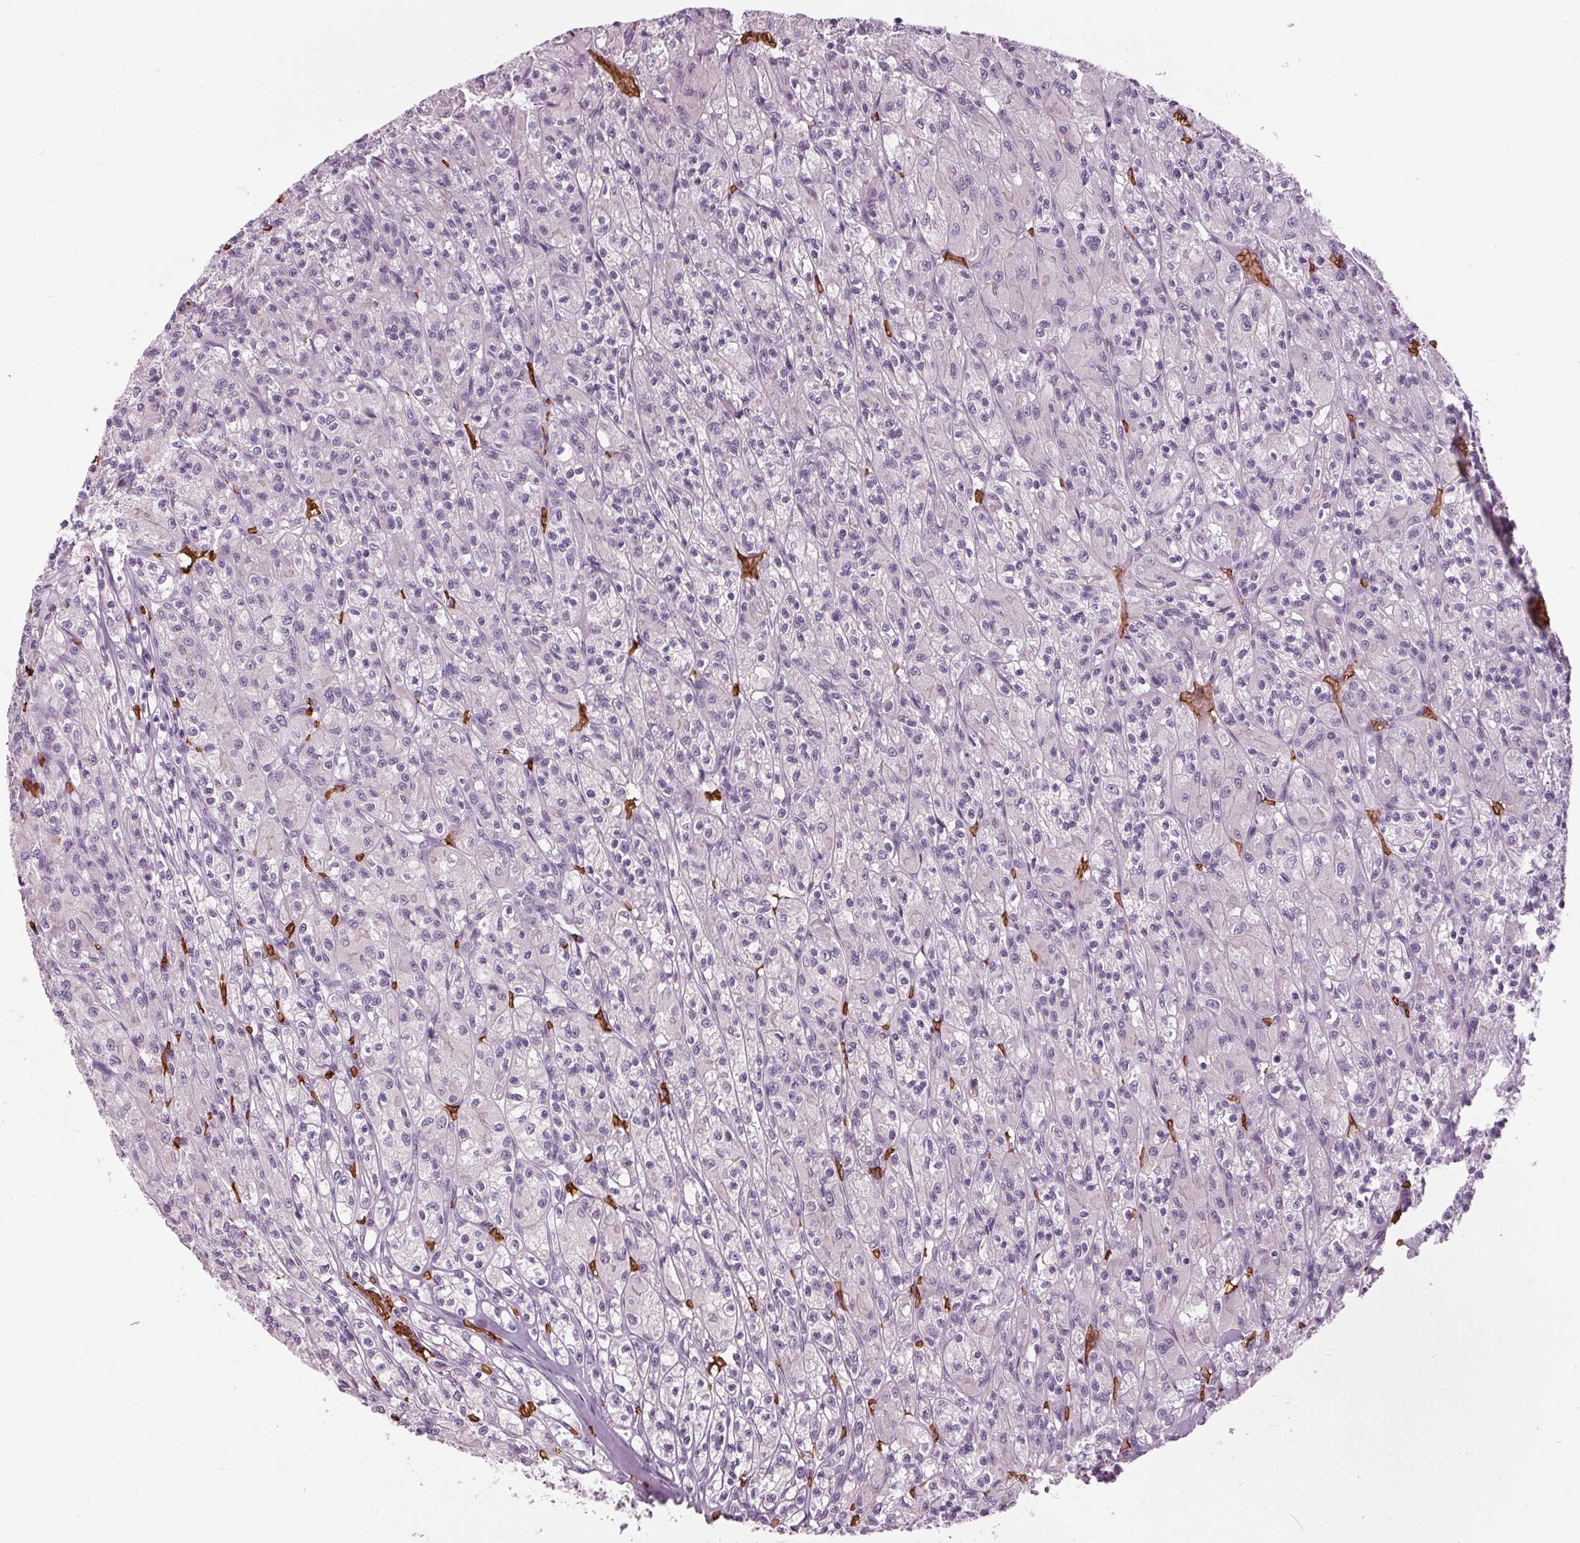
{"staining": {"intensity": "negative", "quantity": "none", "location": "none"}, "tissue": "renal cancer", "cell_type": "Tumor cells", "image_type": "cancer", "snomed": [{"axis": "morphology", "description": "Adenocarcinoma, NOS"}, {"axis": "topography", "description": "Kidney"}], "caption": "Tumor cells show no significant expression in renal cancer (adenocarcinoma).", "gene": "SLC4A1", "patient": {"sex": "female", "age": 70}}